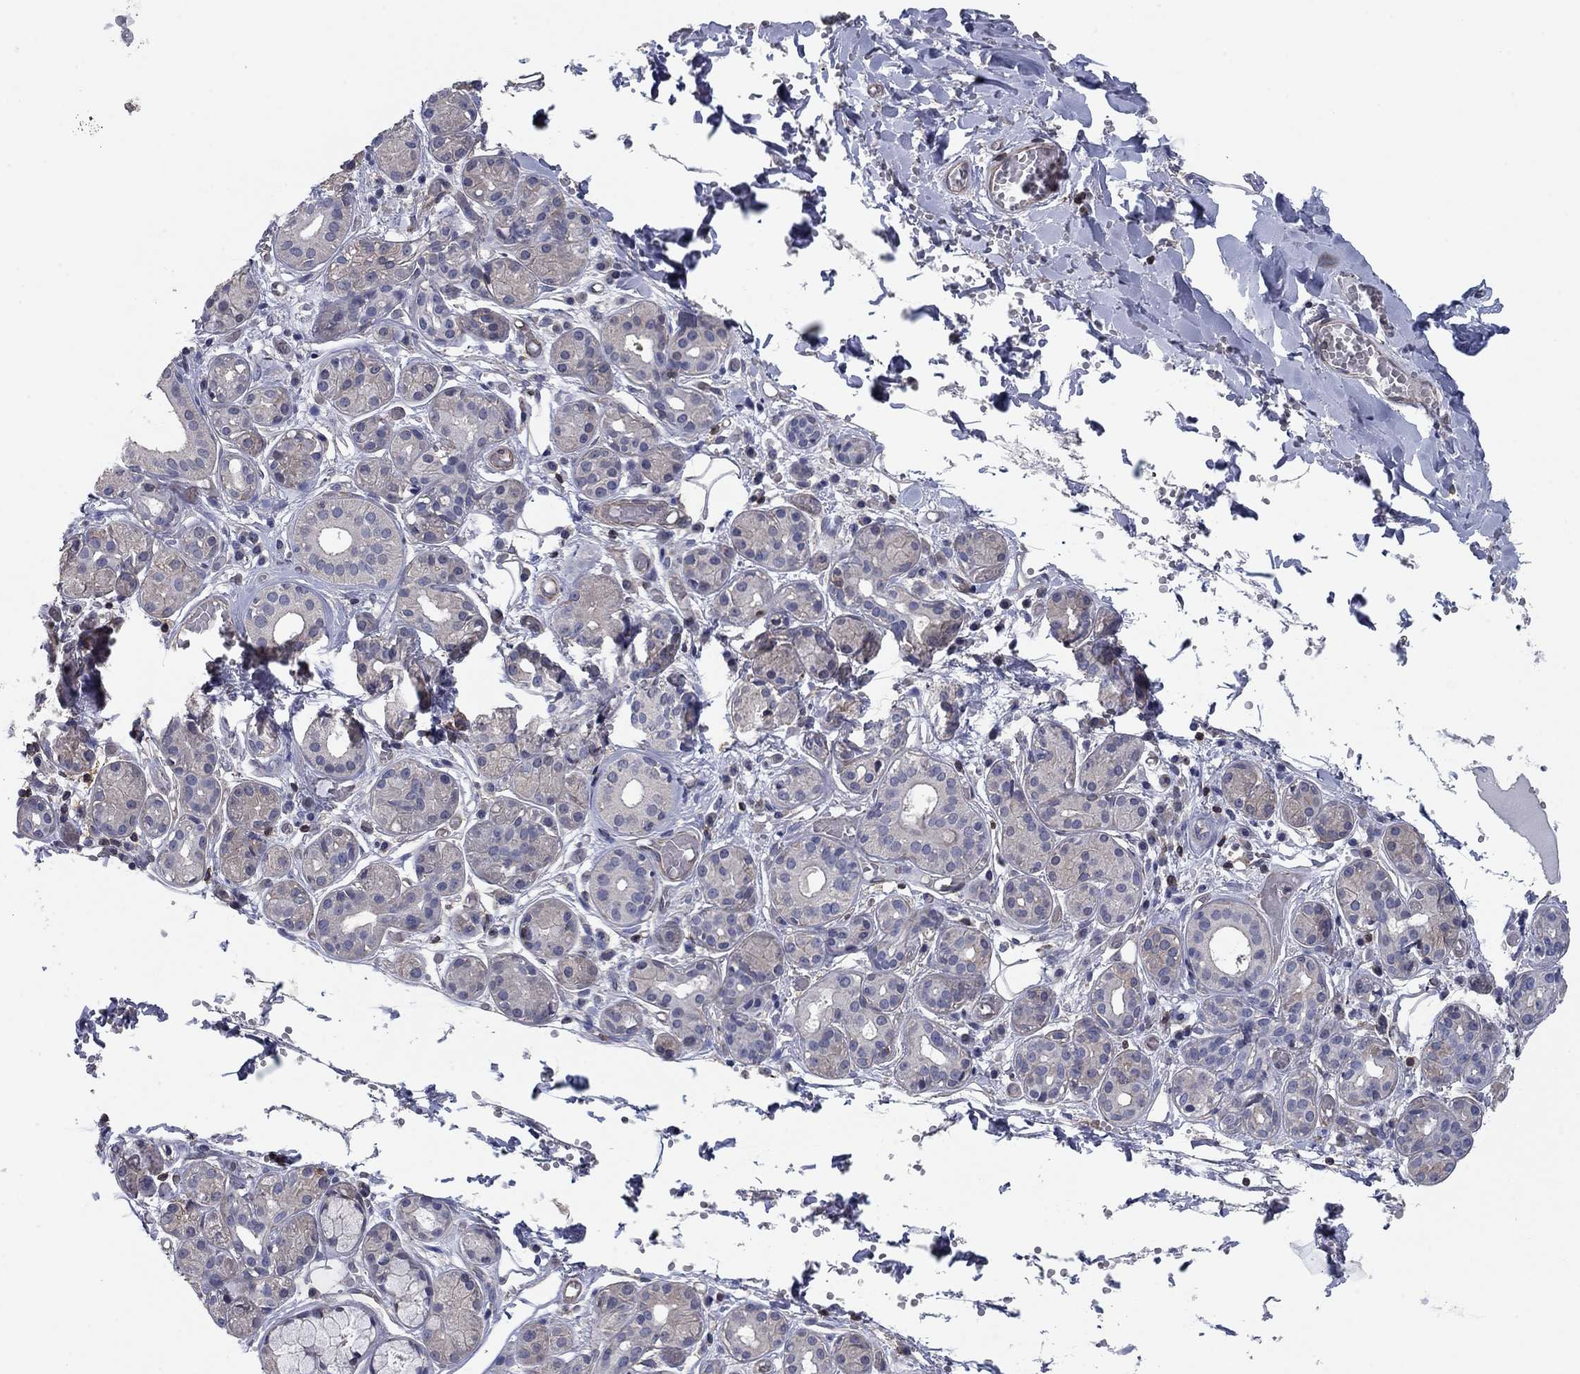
{"staining": {"intensity": "negative", "quantity": "none", "location": "none"}, "tissue": "salivary gland", "cell_type": "Glandular cells", "image_type": "normal", "snomed": [{"axis": "morphology", "description": "Normal tissue, NOS"}, {"axis": "topography", "description": "Salivary gland"}, {"axis": "topography", "description": "Peripheral nerve tissue"}], "caption": "A high-resolution image shows IHC staining of normal salivary gland, which reveals no significant expression in glandular cells.", "gene": "PSD4", "patient": {"sex": "male", "age": 71}}